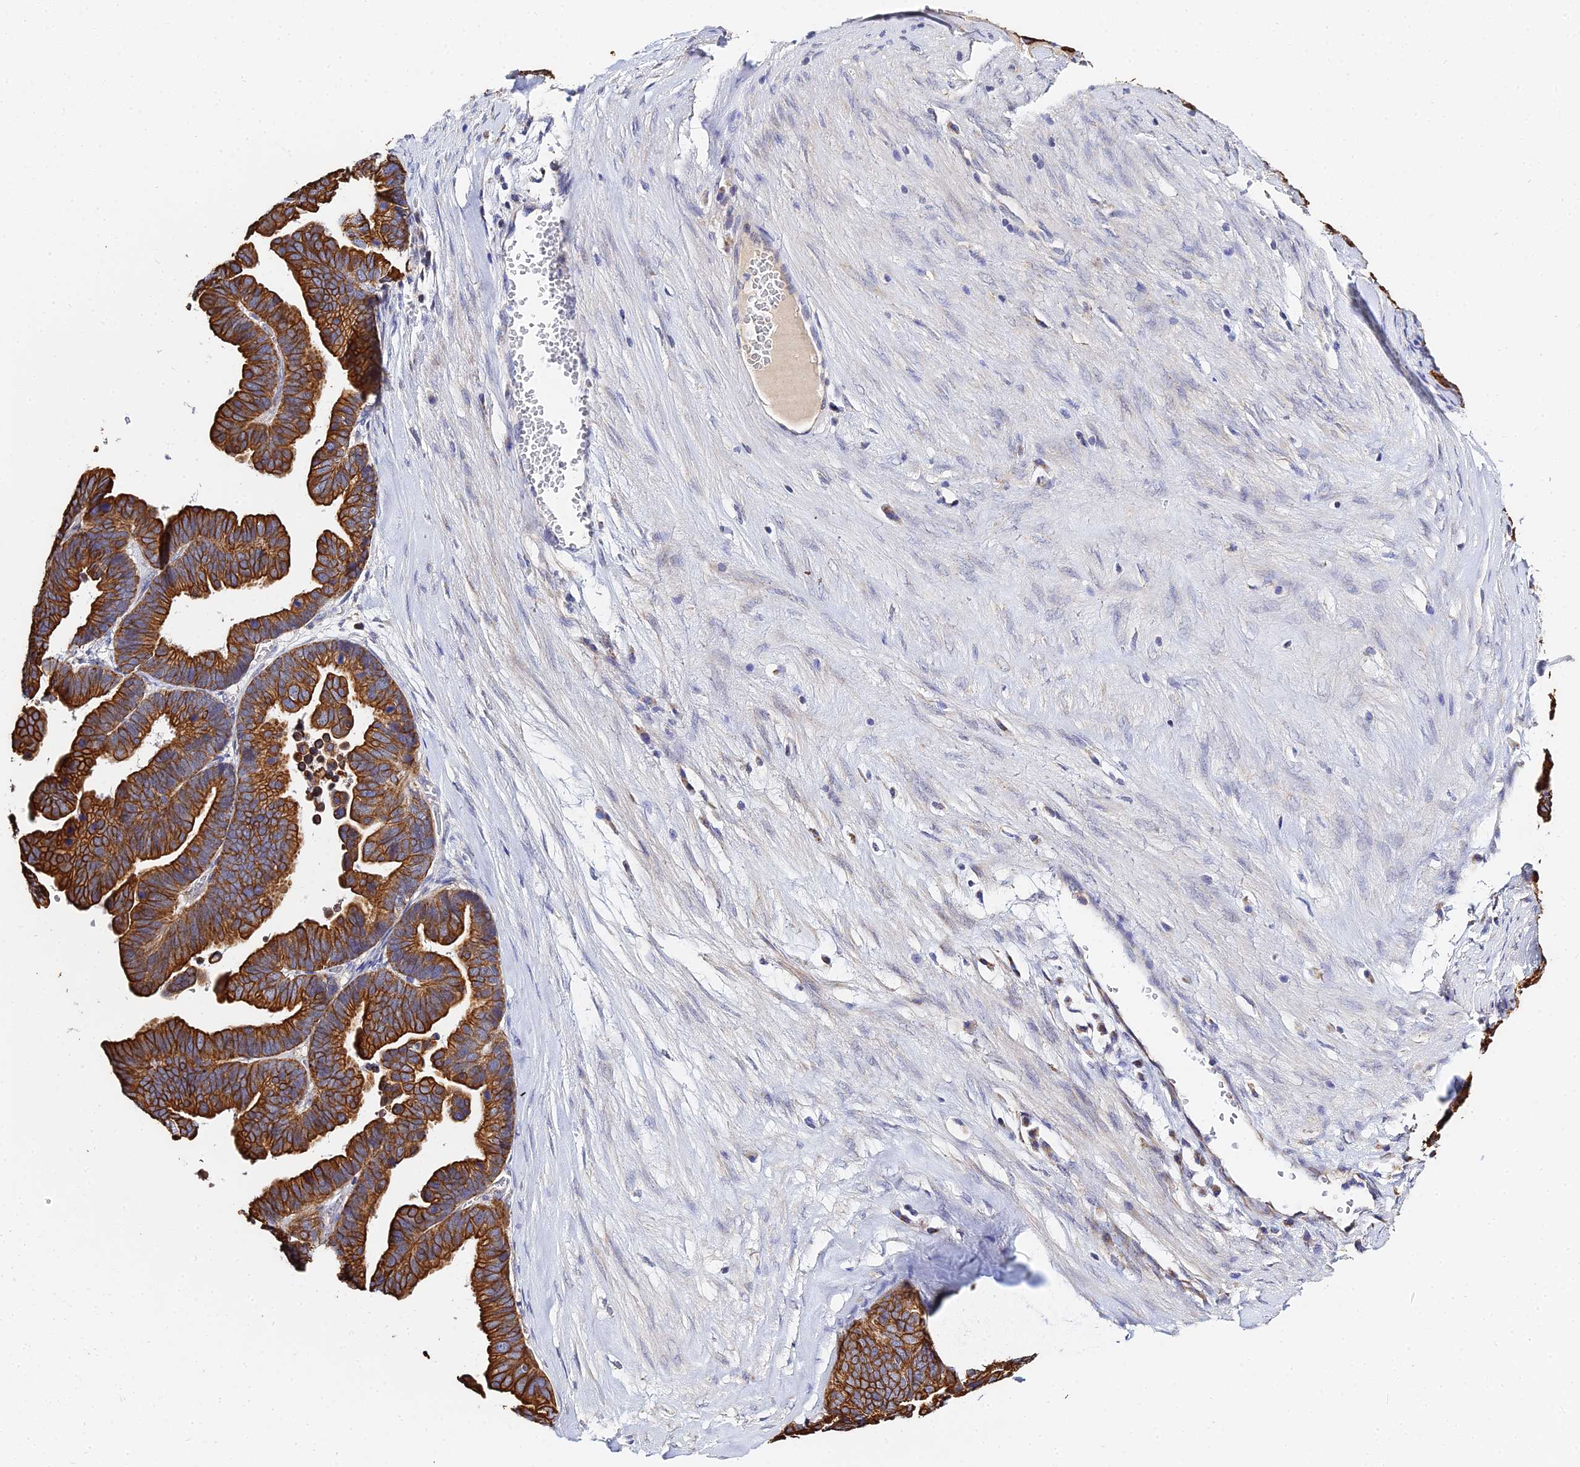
{"staining": {"intensity": "strong", "quantity": ">75%", "location": "cytoplasmic/membranous"}, "tissue": "ovarian cancer", "cell_type": "Tumor cells", "image_type": "cancer", "snomed": [{"axis": "morphology", "description": "Cystadenocarcinoma, serous, NOS"}, {"axis": "topography", "description": "Ovary"}], "caption": "A brown stain highlights strong cytoplasmic/membranous staining of a protein in human serous cystadenocarcinoma (ovarian) tumor cells. The protein is stained brown, and the nuclei are stained in blue (DAB (3,3'-diaminobenzidine) IHC with brightfield microscopy, high magnification).", "gene": "ZXDA", "patient": {"sex": "female", "age": 56}}